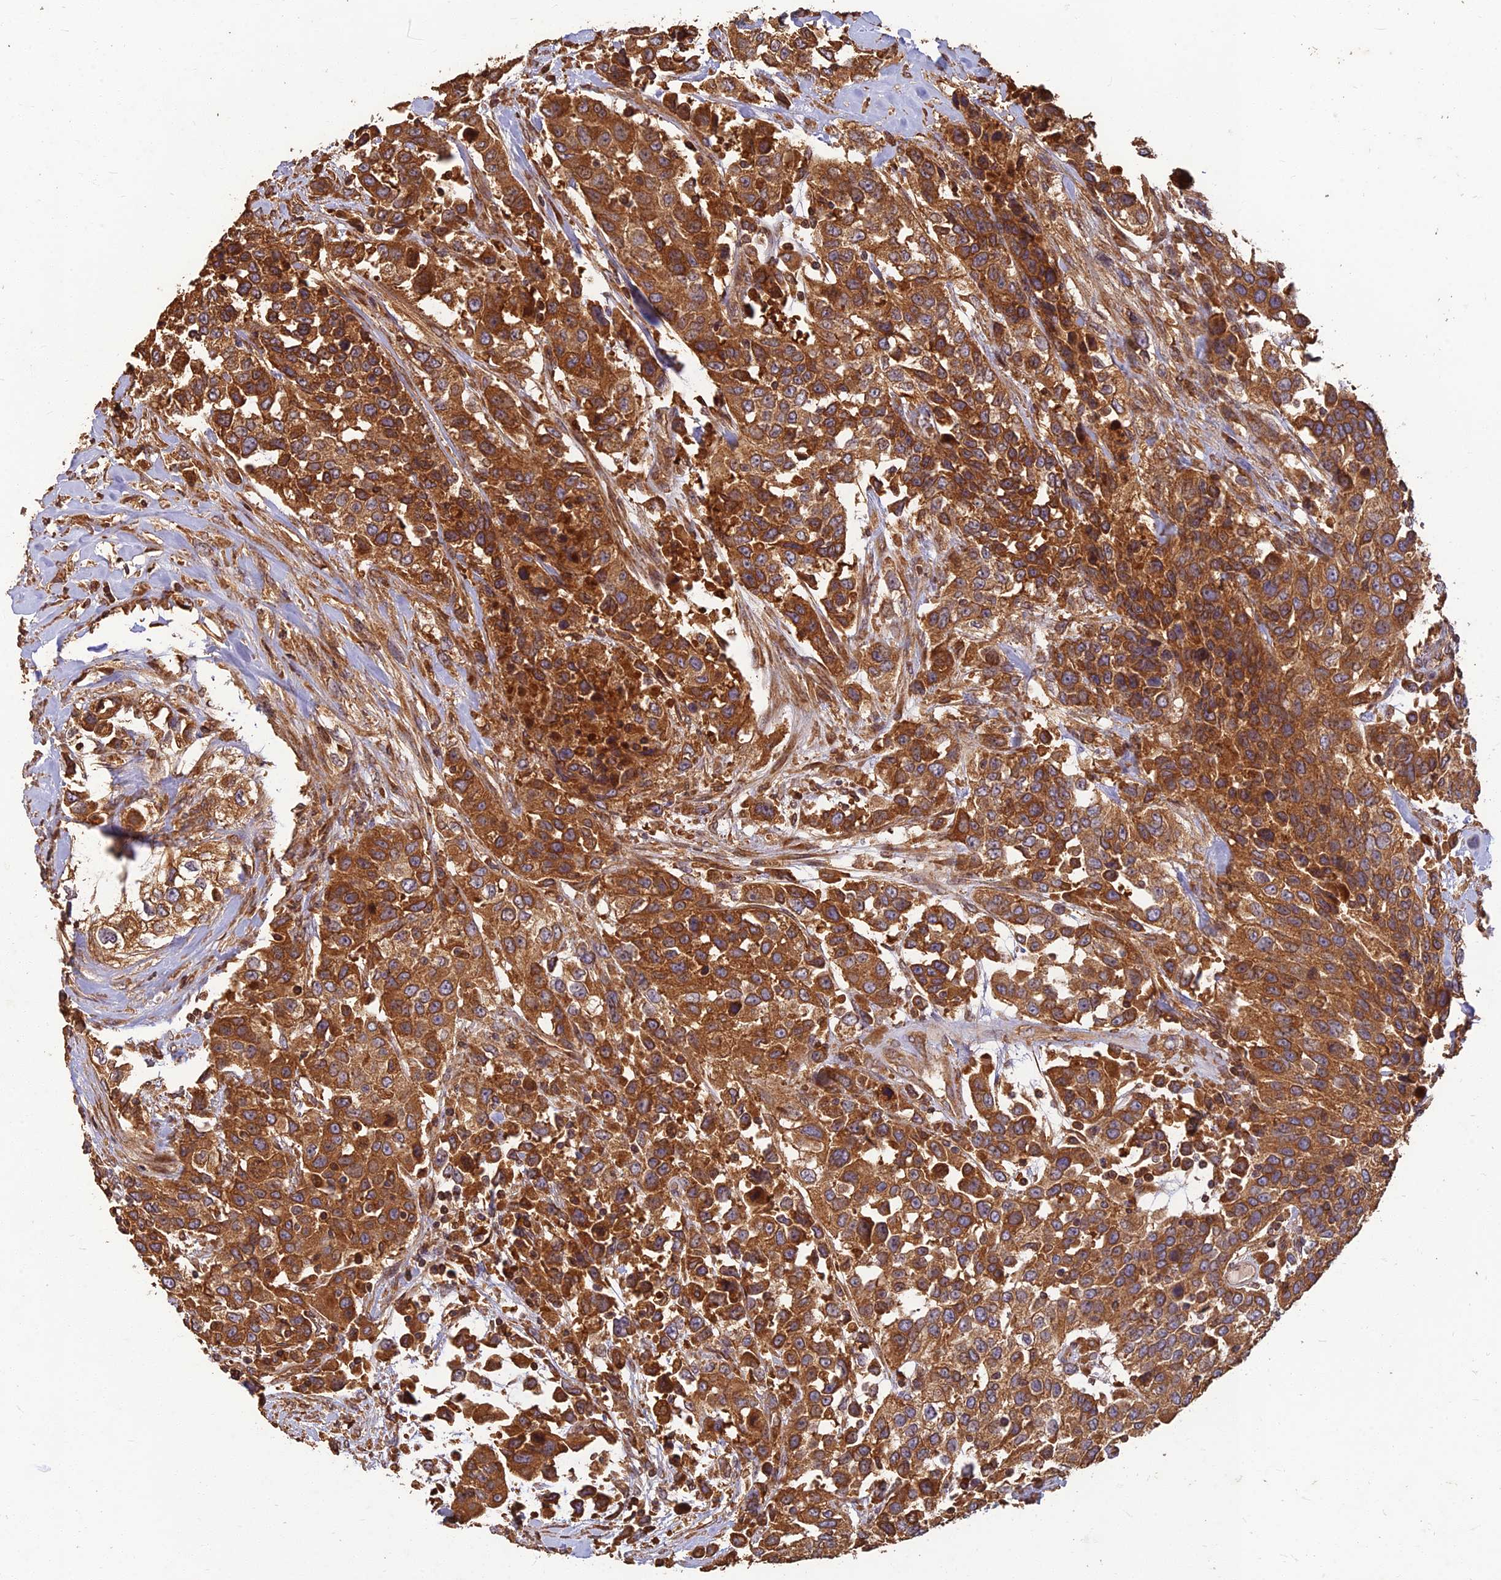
{"staining": {"intensity": "strong", "quantity": ">75%", "location": "cytoplasmic/membranous"}, "tissue": "urothelial cancer", "cell_type": "Tumor cells", "image_type": "cancer", "snomed": [{"axis": "morphology", "description": "Urothelial carcinoma, High grade"}, {"axis": "topography", "description": "Urinary bladder"}], "caption": "The micrograph demonstrates immunohistochemical staining of urothelial carcinoma (high-grade). There is strong cytoplasmic/membranous expression is seen in approximately >75% of tumor cells.", "gene": "CORO1C", "patient": {"sex": "female", "age": 80}}